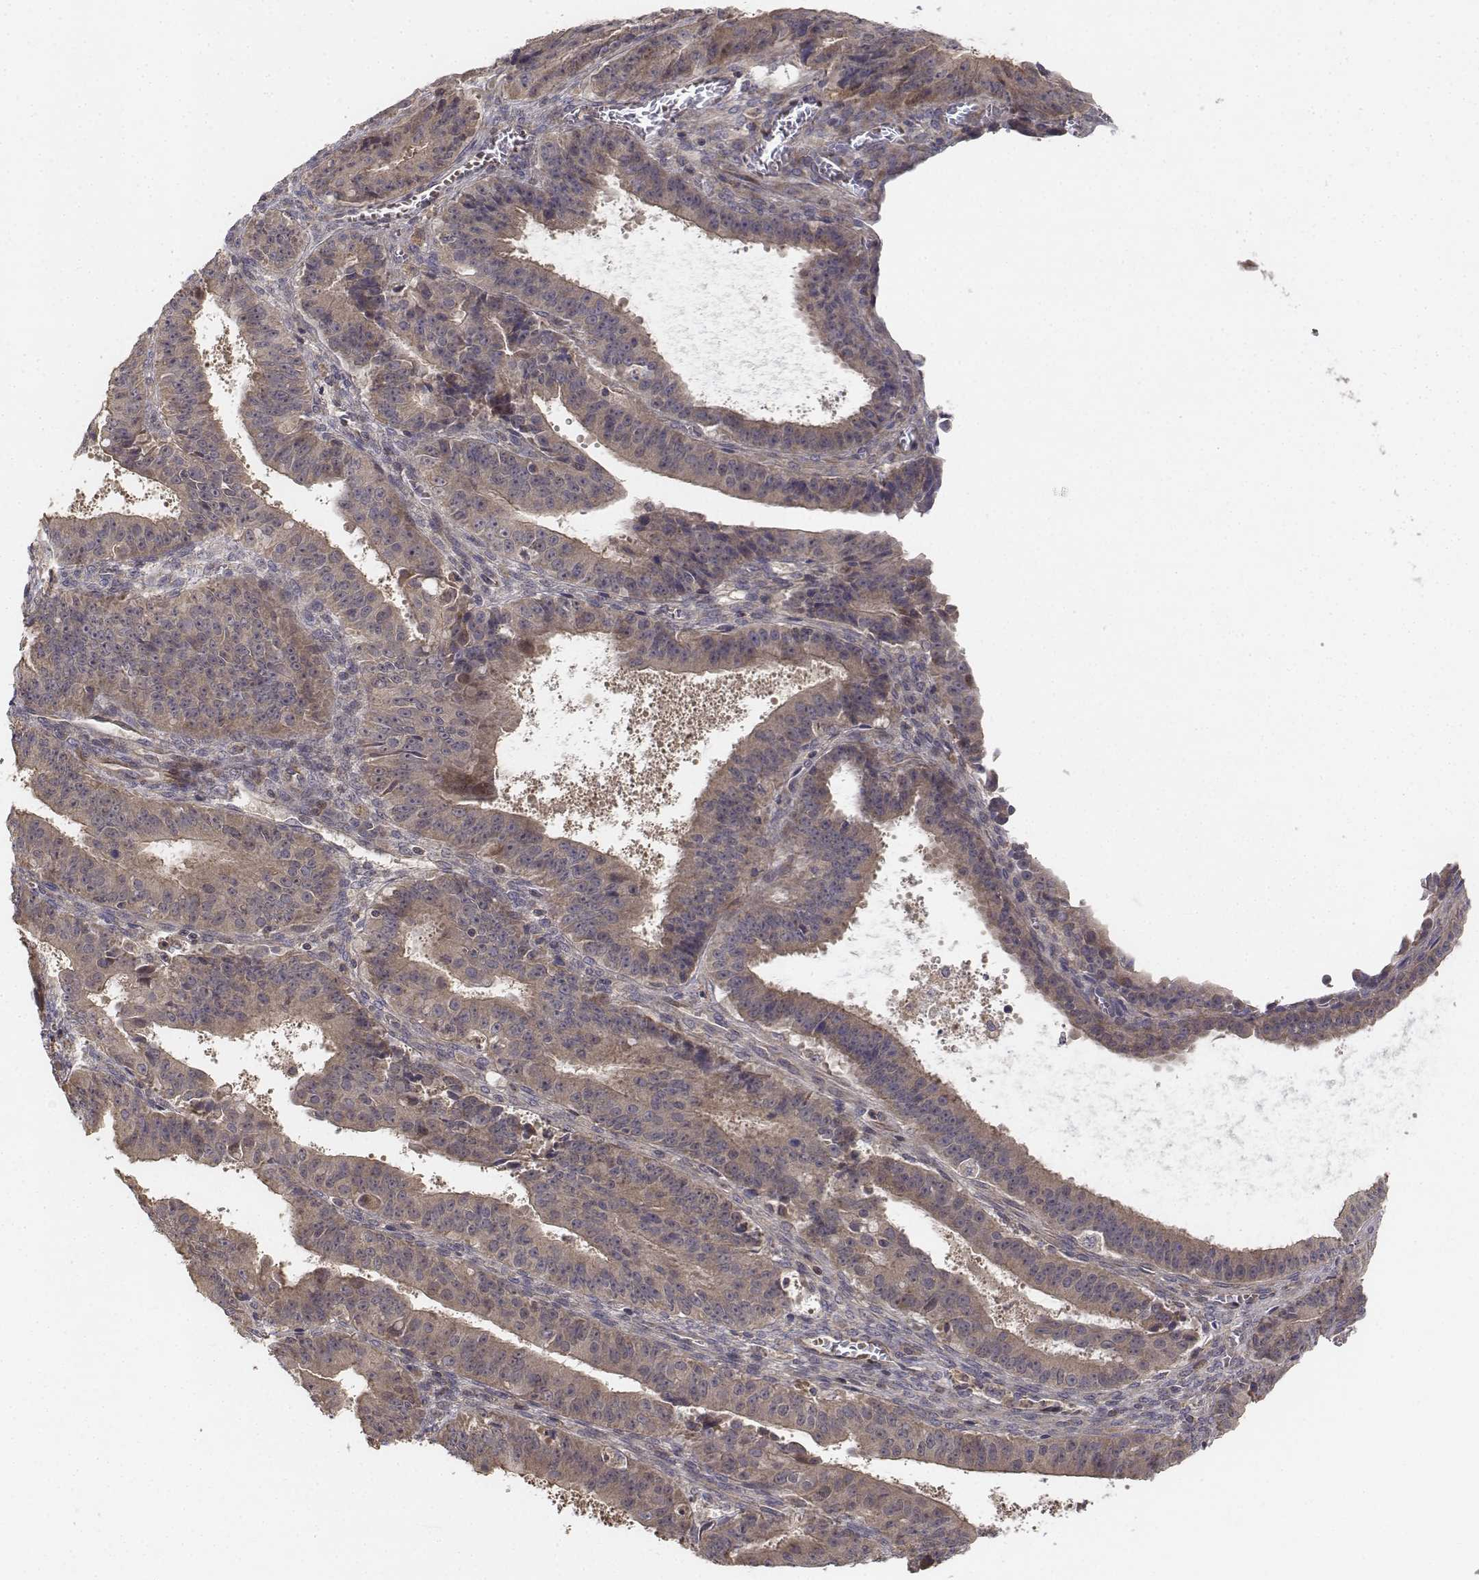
{"staining": {"intensity": "weak", "quantity": ">75%", "location": "cytoplasmic/membranous"}, "tissue": "ovarian cancer", "cell_type": "Tumor cells", "image_type": "cancer", "snomed": [{"axis": "morphology", "description": "Carcinoma, endometroid"}, {"axis": "topography", "description": "Ovary"}], "caption": "A brown stain highlights weak cytoplasmic/membranous positivity of a protein in human ovarian endometroid carcinoma tumor cells.", "gene": "FBXO21", "patient": {"sex": "female", "age": 42}}